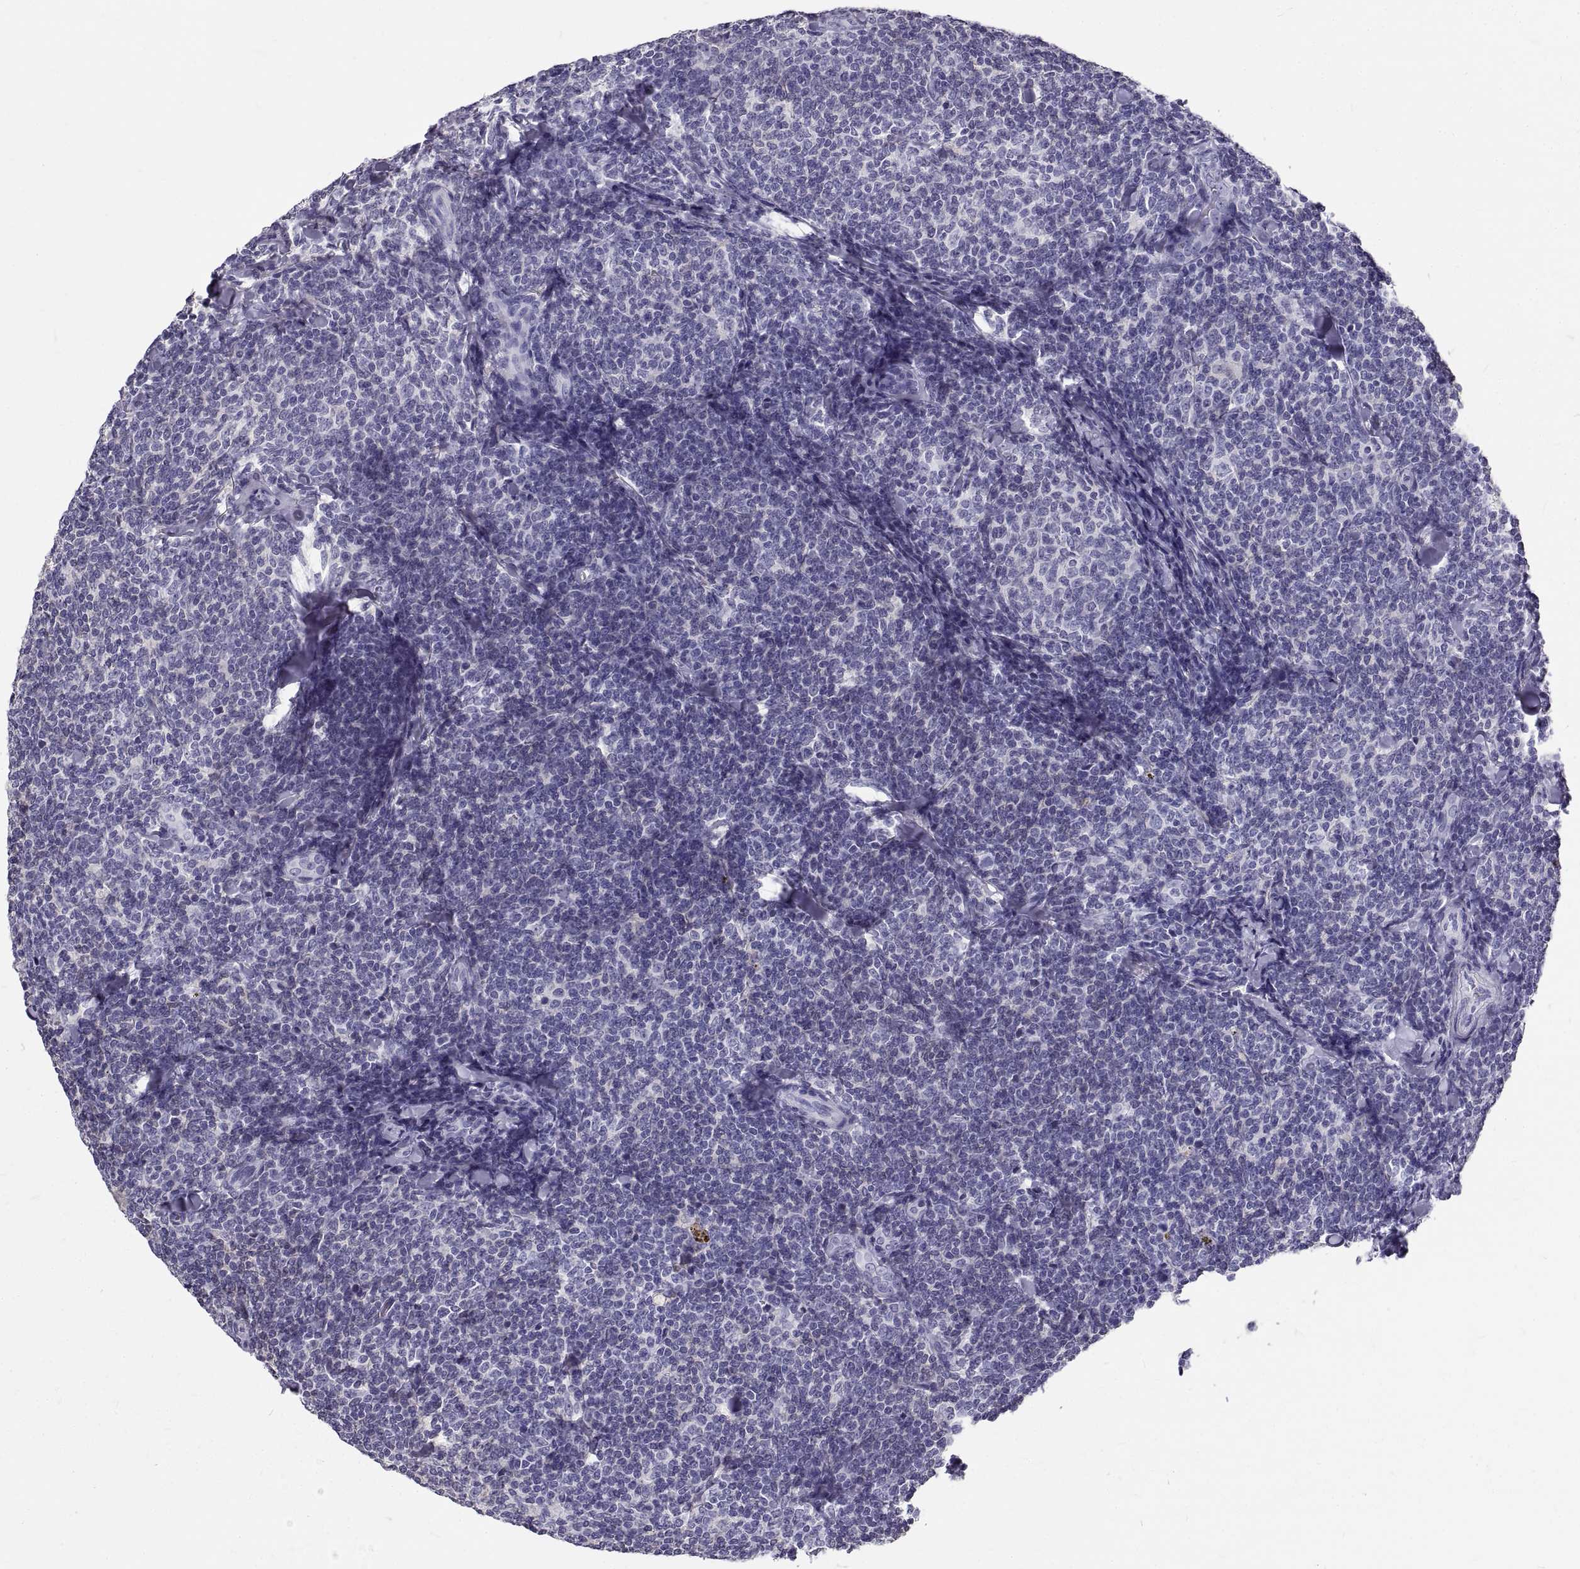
{"staining": {"intensity": "negative", "quantity": "none", "location": "none"}, "tissue": "lymphoma", "cell_type": "Tumor cells", "image_type": "cancer", "snomed": [{"axis": "morphology", "description": "Malignant lymphoma, non-Hodgkin's type, Low grade"}, {"axis": "topography", "description": "Lymph node"}], "caption": "This is a histopathology image of IHC staining of lymphoma, which shows no staining in tumor cells.", "gene": "GNG12", "patient": {"sex": "female", "age": 56}}